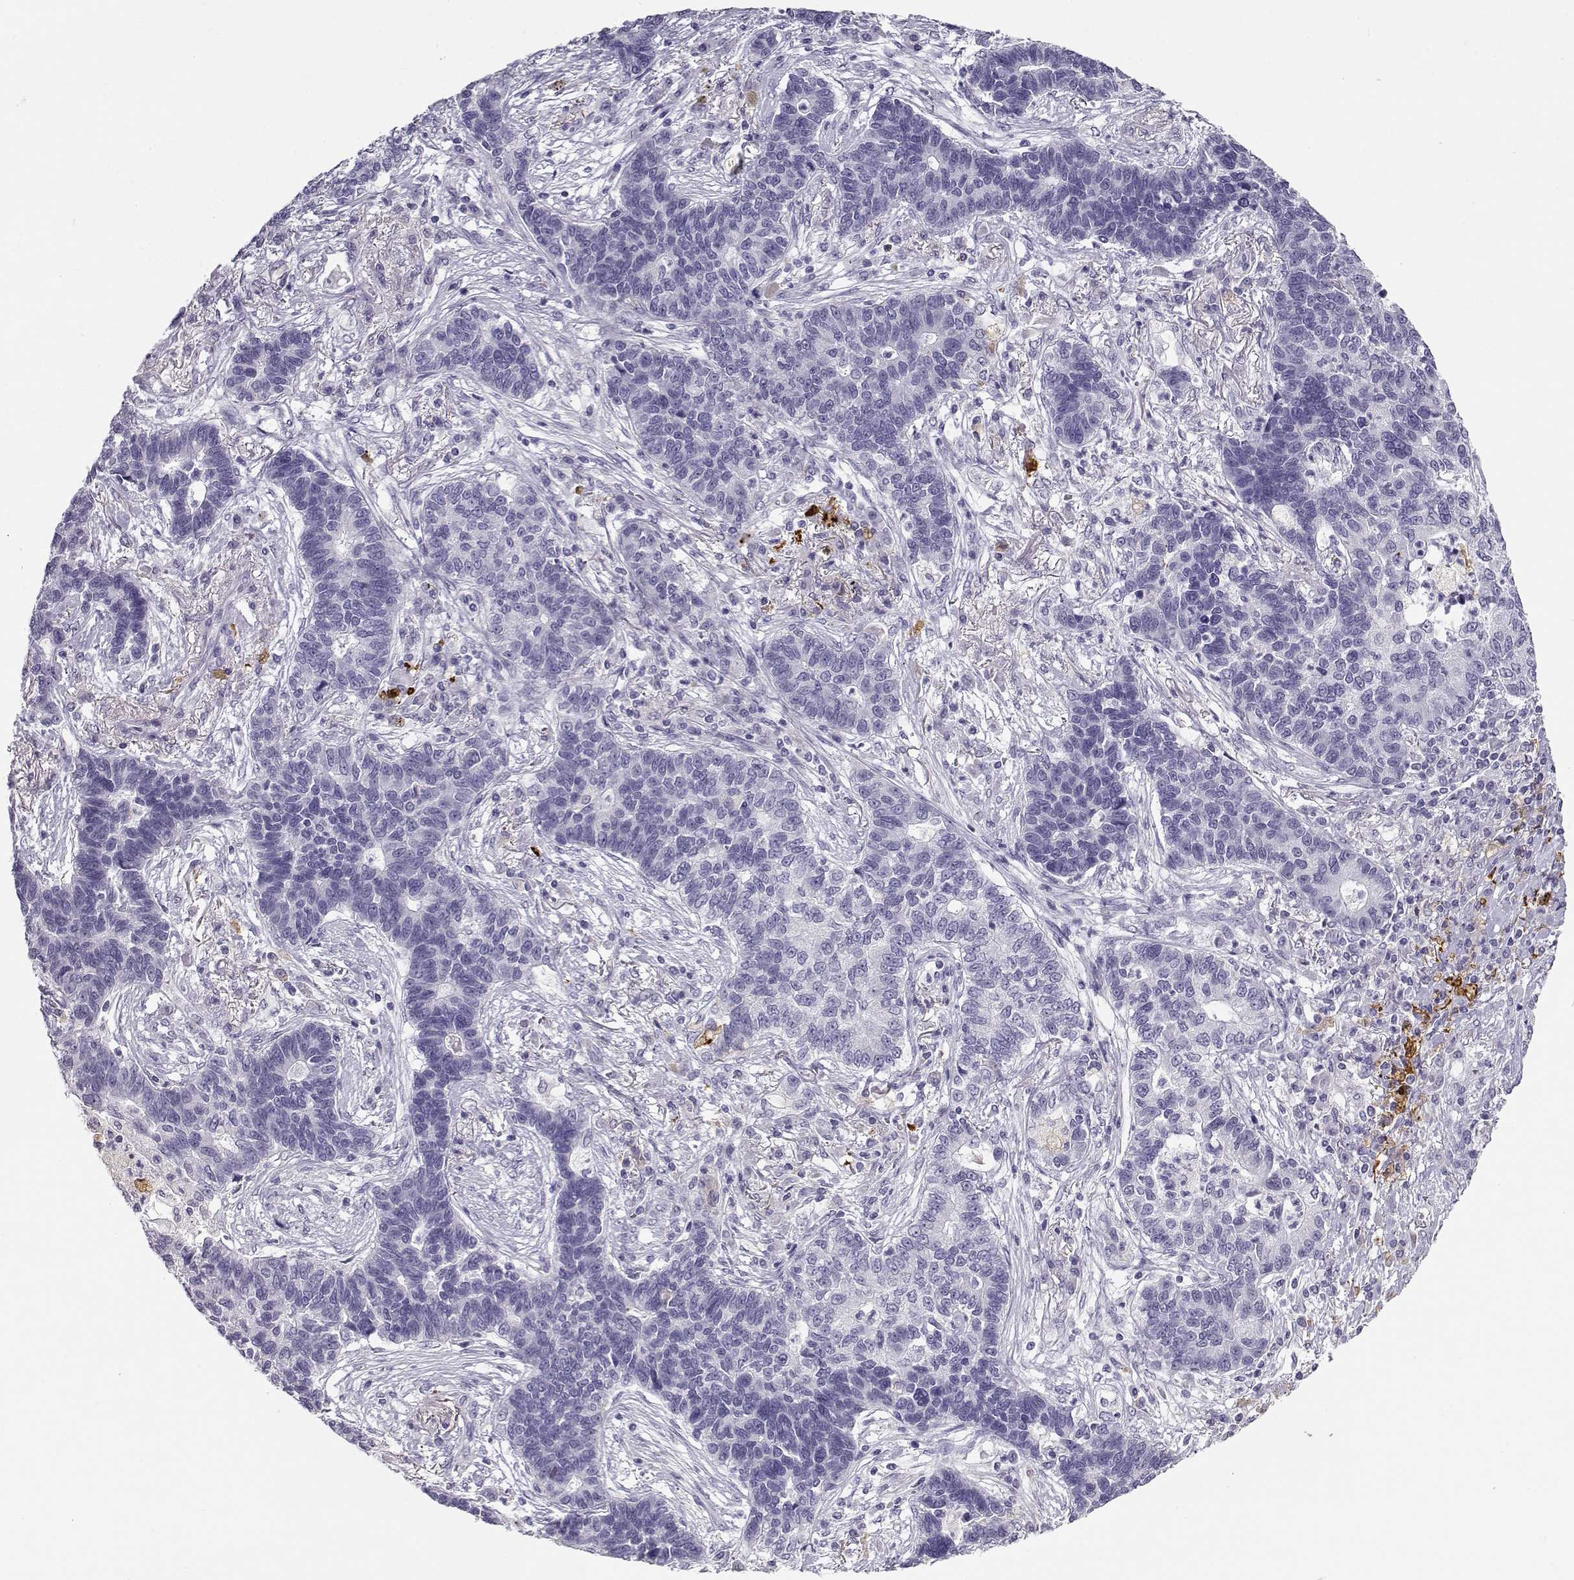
{"staining": {"intensity": "negative", "quantity": "none", "location": "none"}, "tissue": "lung cancer", "cell_type": "Tumor cells", "image_type": "cancer", "snomed": [{"axis": "morphology", "description": "Adenocarcinoma, NOS"}, {"axis": "topography", "description": "Lung"}], "caption": "An immunohistochemistry (IHC) image of lung adenocarcinoma is shown. There is no staining in tumor cells of lung adenocarcinoma.", "gene": "NUTM1", "patient": {"sex": "female", "age": 57}}